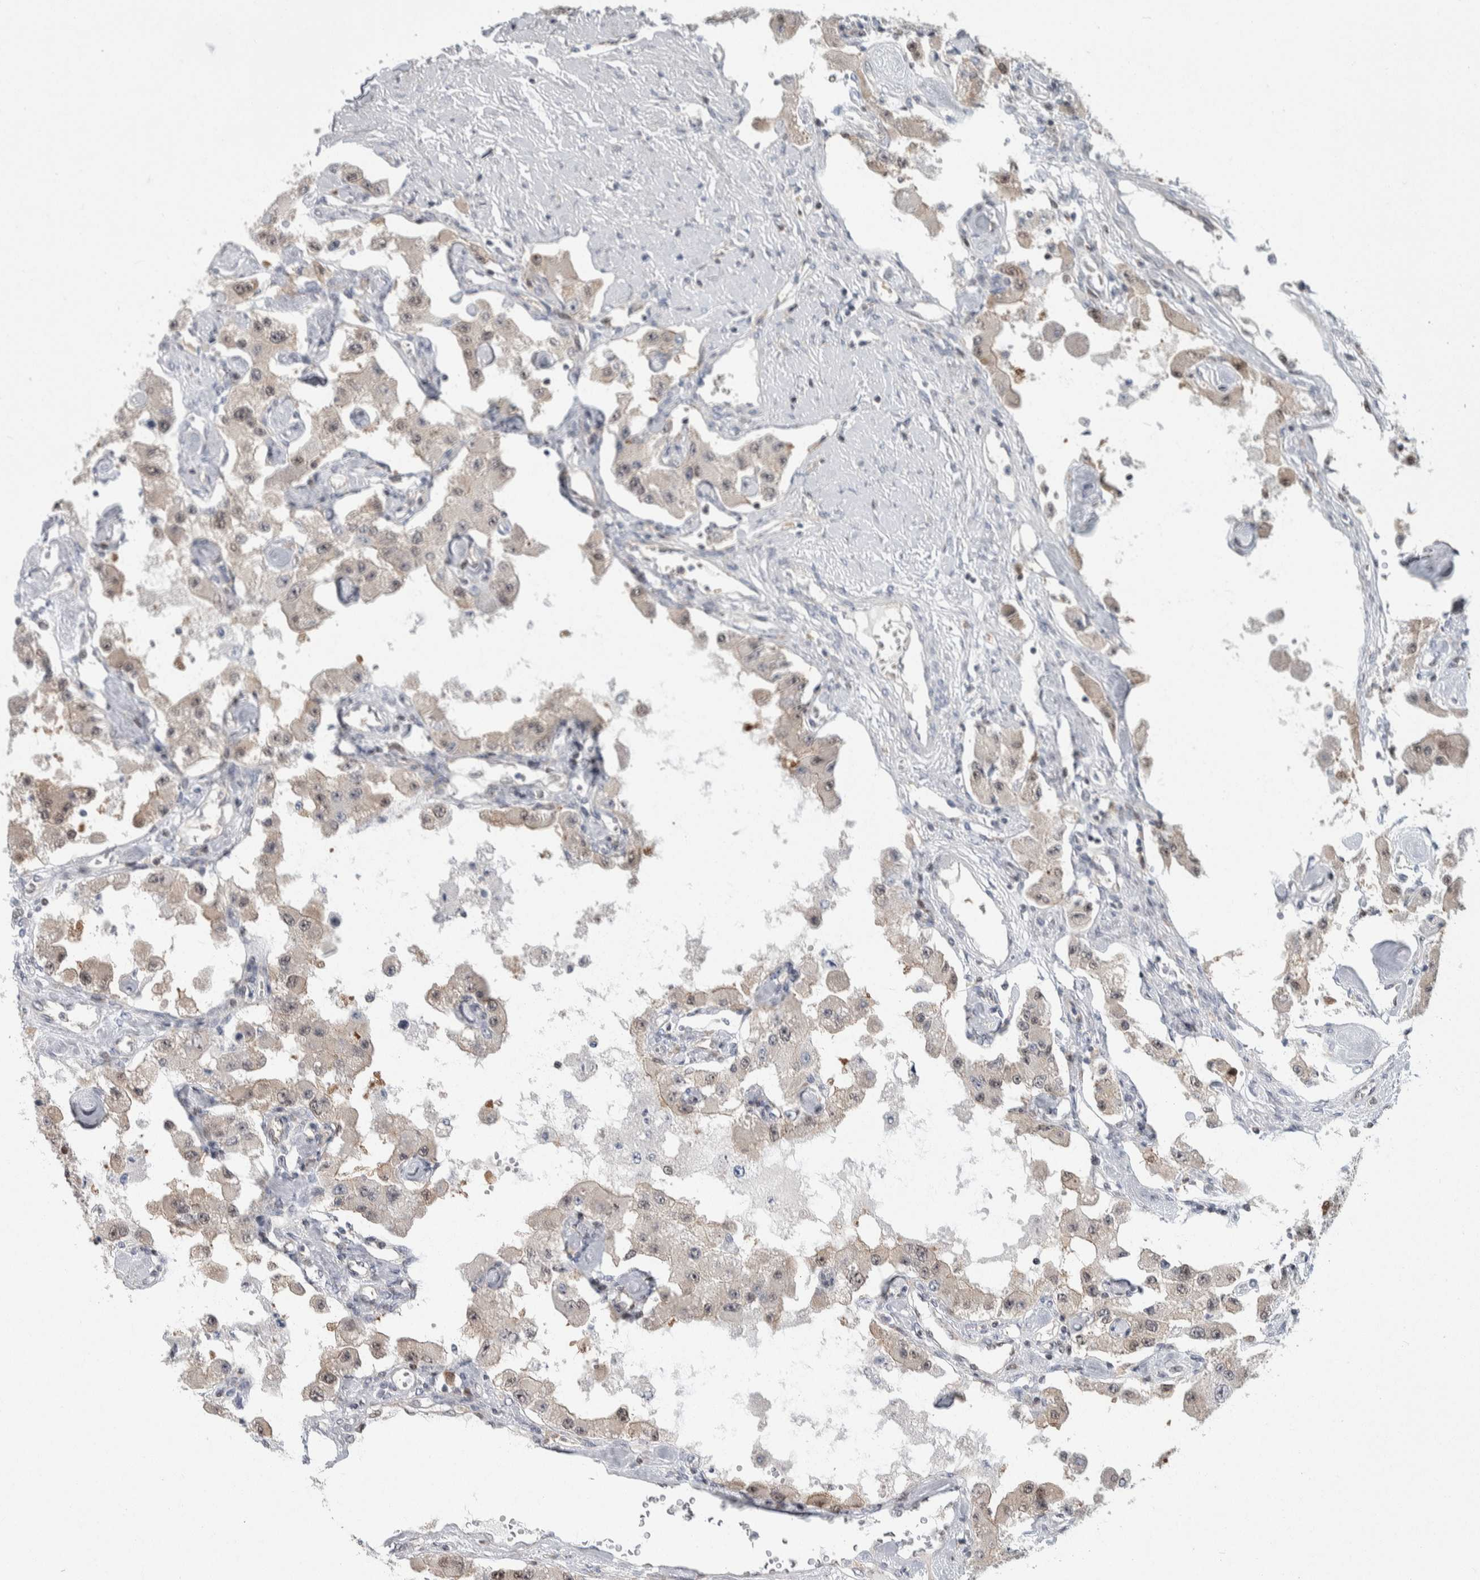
{"staining": {"intensity": "negative", "quantity": "none", "location": "none"}, "tissue": "carcinoid", "cell_type": "Tumor cells", "image_type": "cancer", "snomed": [{"axis": "morphology", "description": "Carcinoid, malignant, NOS"}, {"axis": "topography", "description": "Pancreas"}], "caption": "IHC of human malignant carcinoid displays no expression in tumor cells. Brightfield microscopy of IHC stained with DAB (3,3'-diaminobenzidine) (brown) and hematoxylin (blue), captured at high magnification.", "gene": "PTPA", "patient": {"sex": "male", "age": 41}}